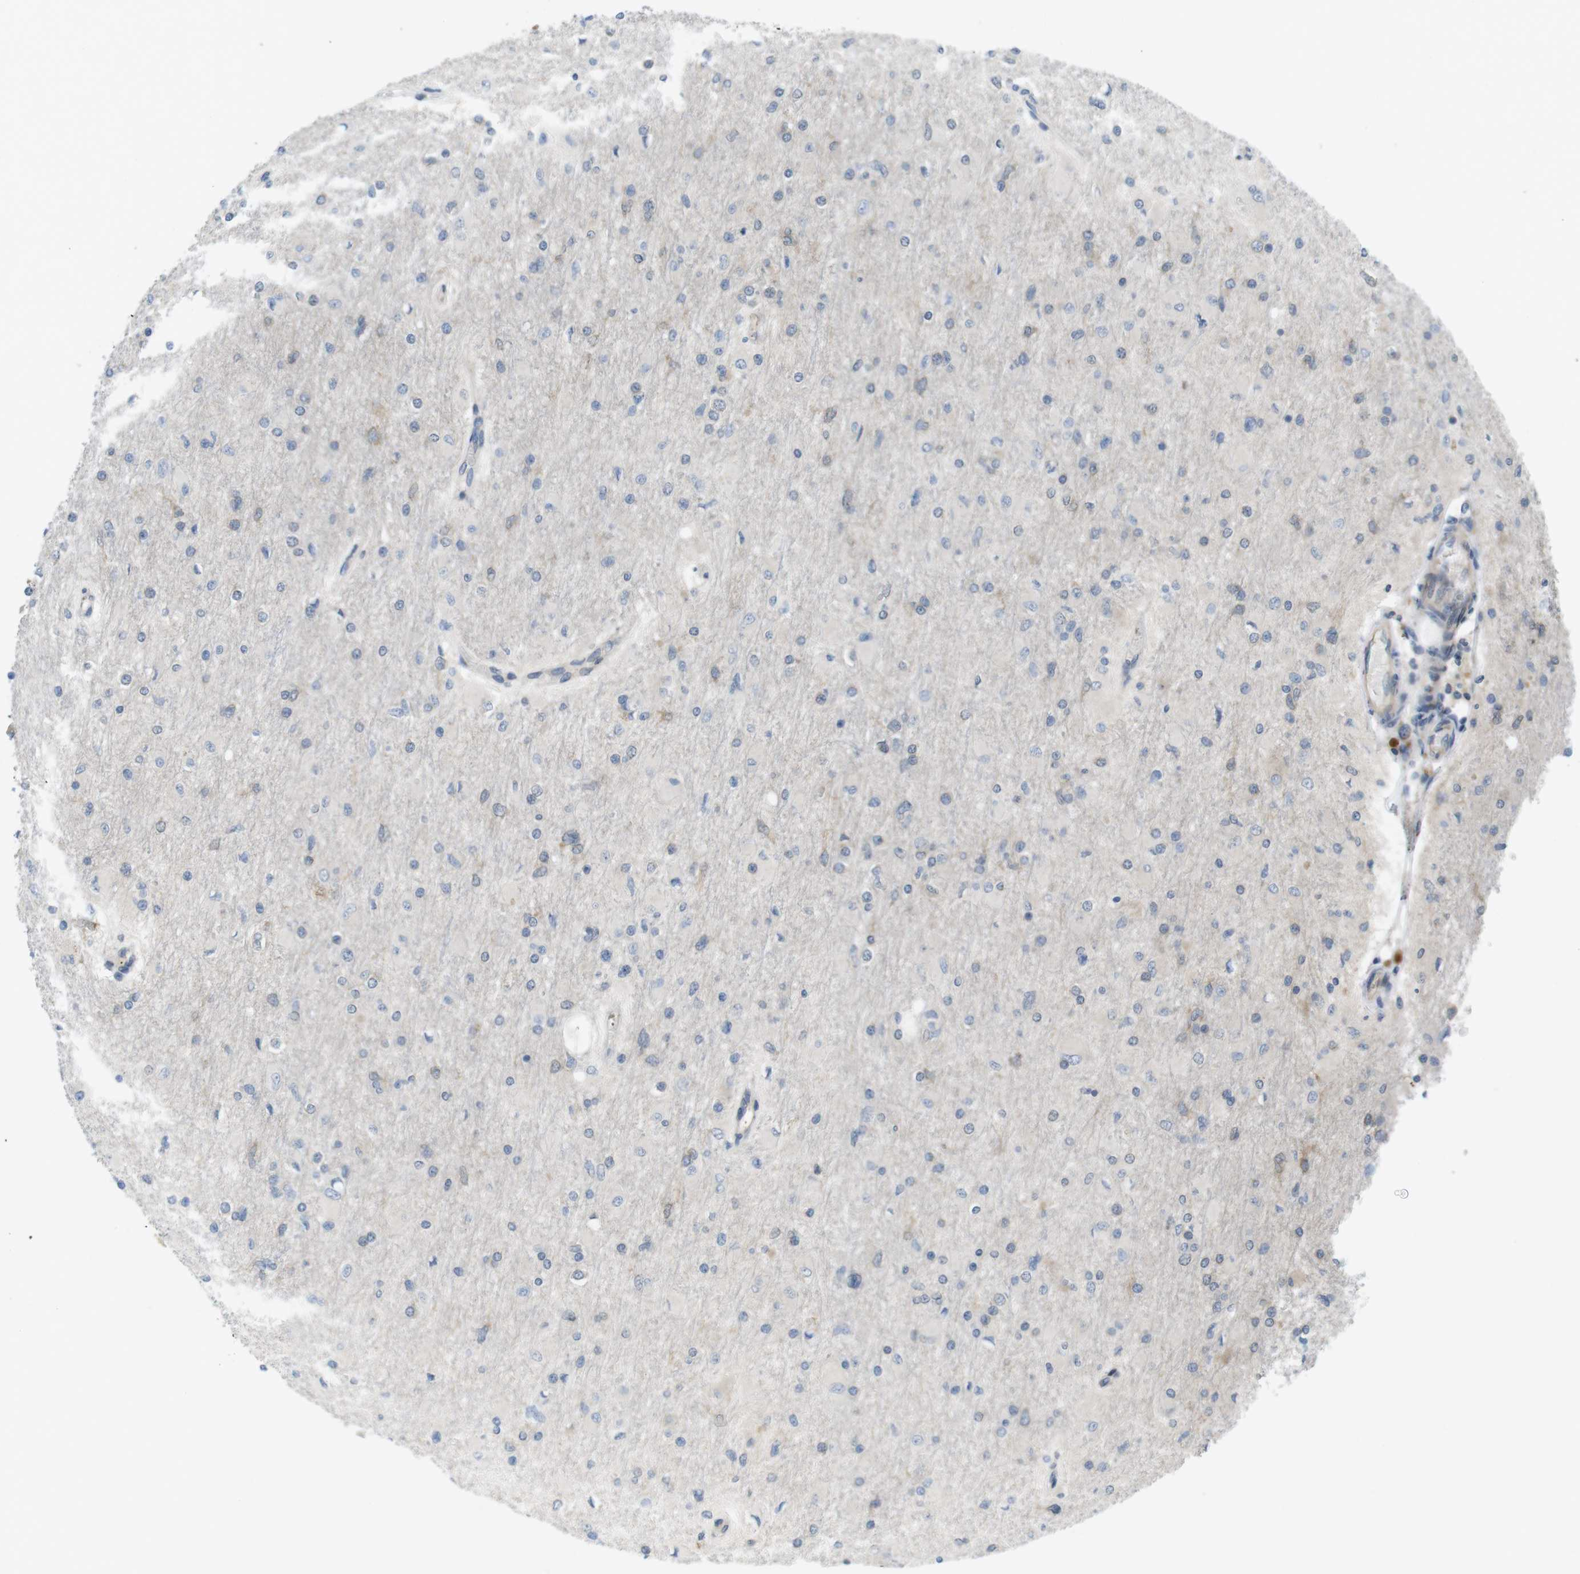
{"staining": {"intensity": "negative", "quantity": "none", "location": "none"}, "tissue": "glioma", "cell_type": "Tumor cells", "image_type": "cancer", "snomed": [{"axis": "morphology", "description": "Glioma, malignant, High grade"}, {"axis": "topography", "description": "Cerebral cortex"}], "caption": "Human malignant glioma (high-grade) stained for a protein using immunohistochemistry (IHC) exhibits no expression in tumor cells.", "gene": "GJC3", "patient": {"sex": "female", "age": 36}}